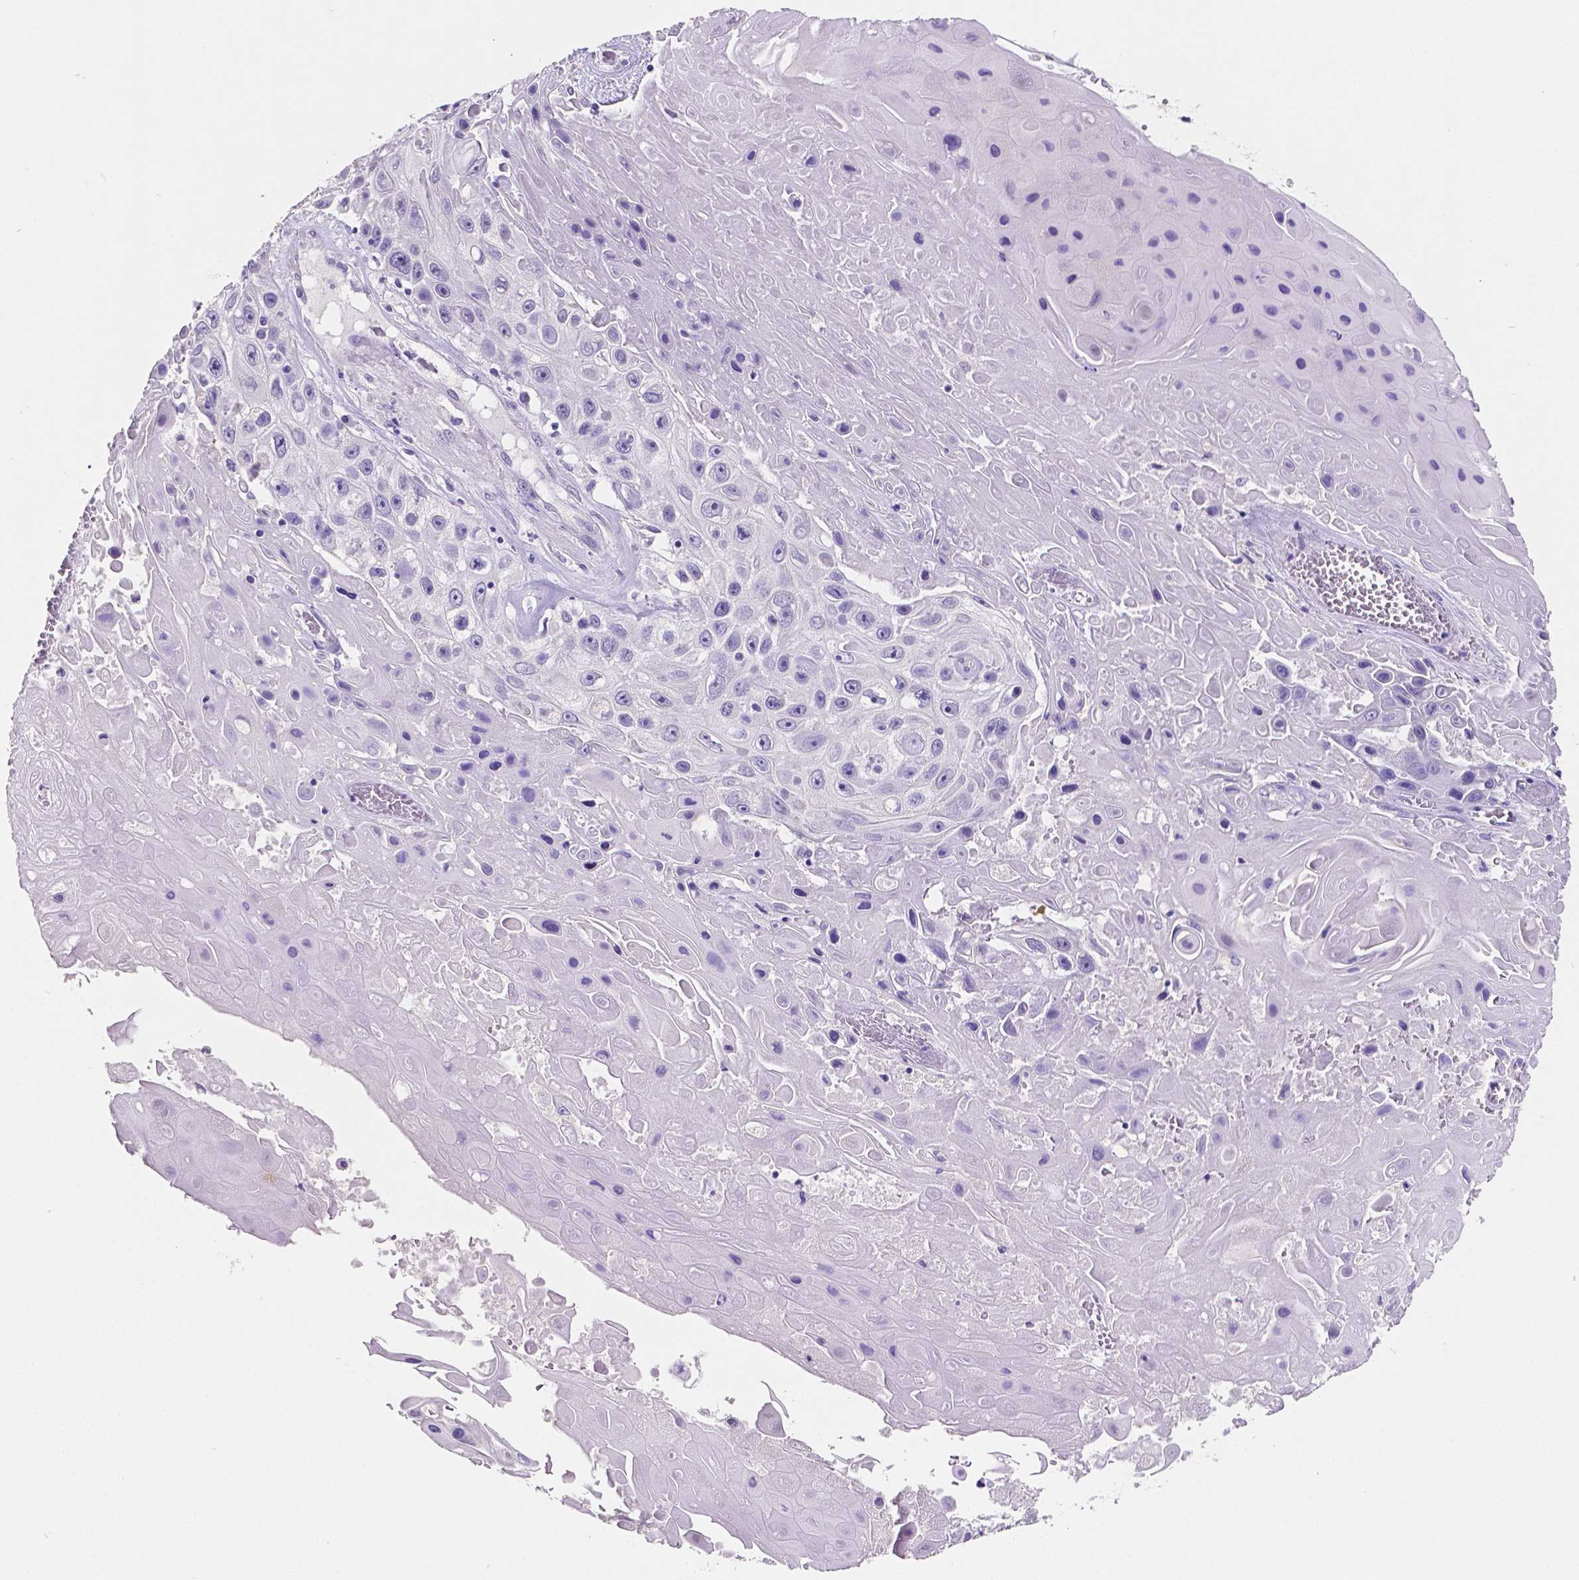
{"staining": {"intensity": "negative", "quantity": "none", "location": "none"}, "tissue": "skin cancer", "cell_type": "Tumor cells", "image_type": "cancer", "snomed": [{"axis": "morphology", "description": "Squamous cell carcinoma, NOS"}, {"axis": "topography", "description": "Skin"}], "caption": "Tumor cells are negative for protein expression in human skin squamous cell carcinoma. (Stains: DAB IHC with hematoxylin counter stain, Microscopy: brightfield microscopy at high magnification).", "gene": "SATB2", "patient": {"sex": "male", "age": 82}}